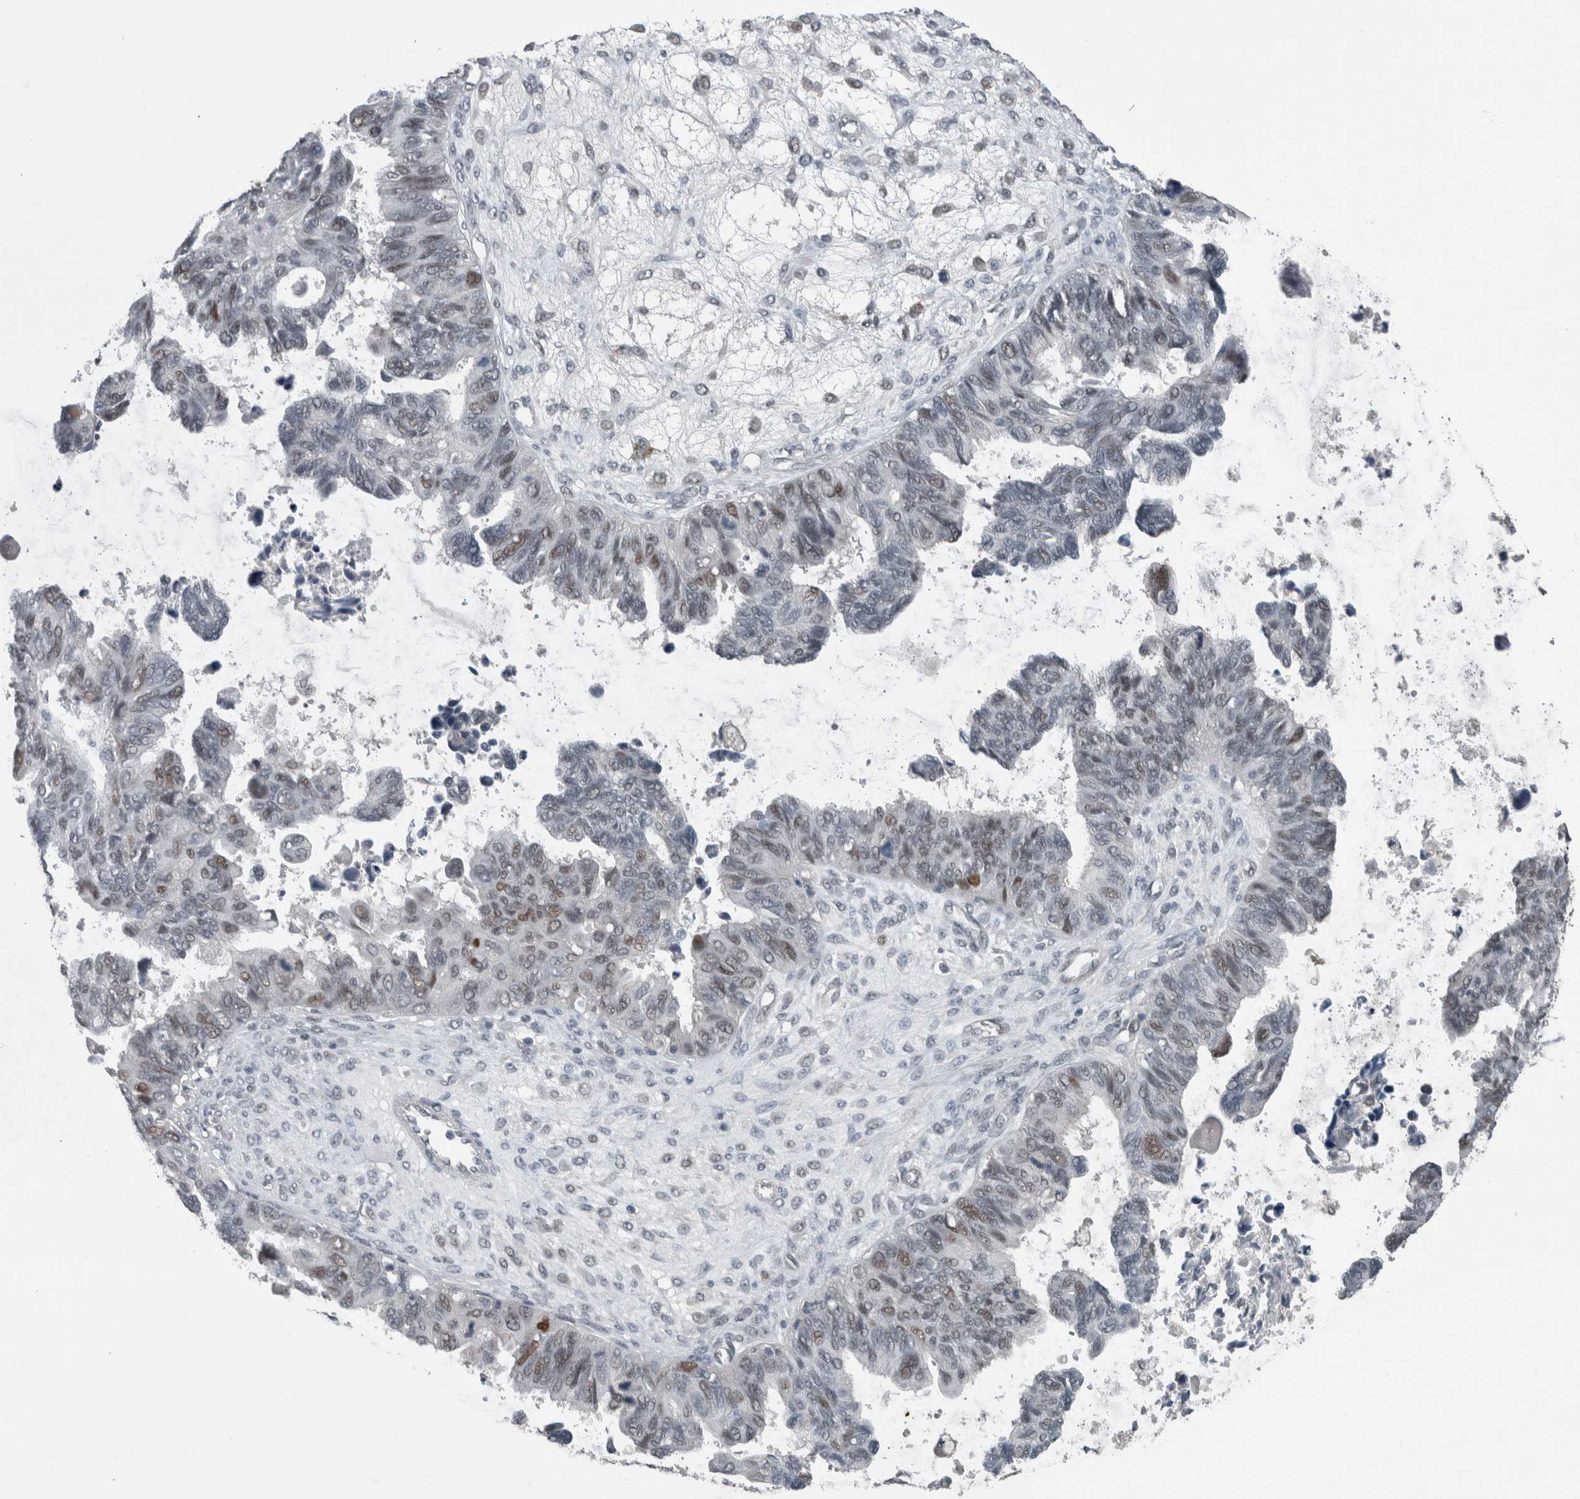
{"staining": {"intensity": "moderate", "quantity": "<25%", "location": "nuclear"}, "tissue": "ovarian cancer", "cell_type": "Tumor cells", "image_type": "cancer", "snomed": [{"axis": "morphology", "description": "Cystadenocarcinoma, serous, NOS"}, {"axis": "topography", "description": "Ovary"}], "caption": "Ovarian cancer stained with immunohistochemistry (IHC) exhibits moderate nuclear expression in about <25% of tumor cells.", "gene": "ZBTB21", "patient": {"sex": "female", "age": 79}}